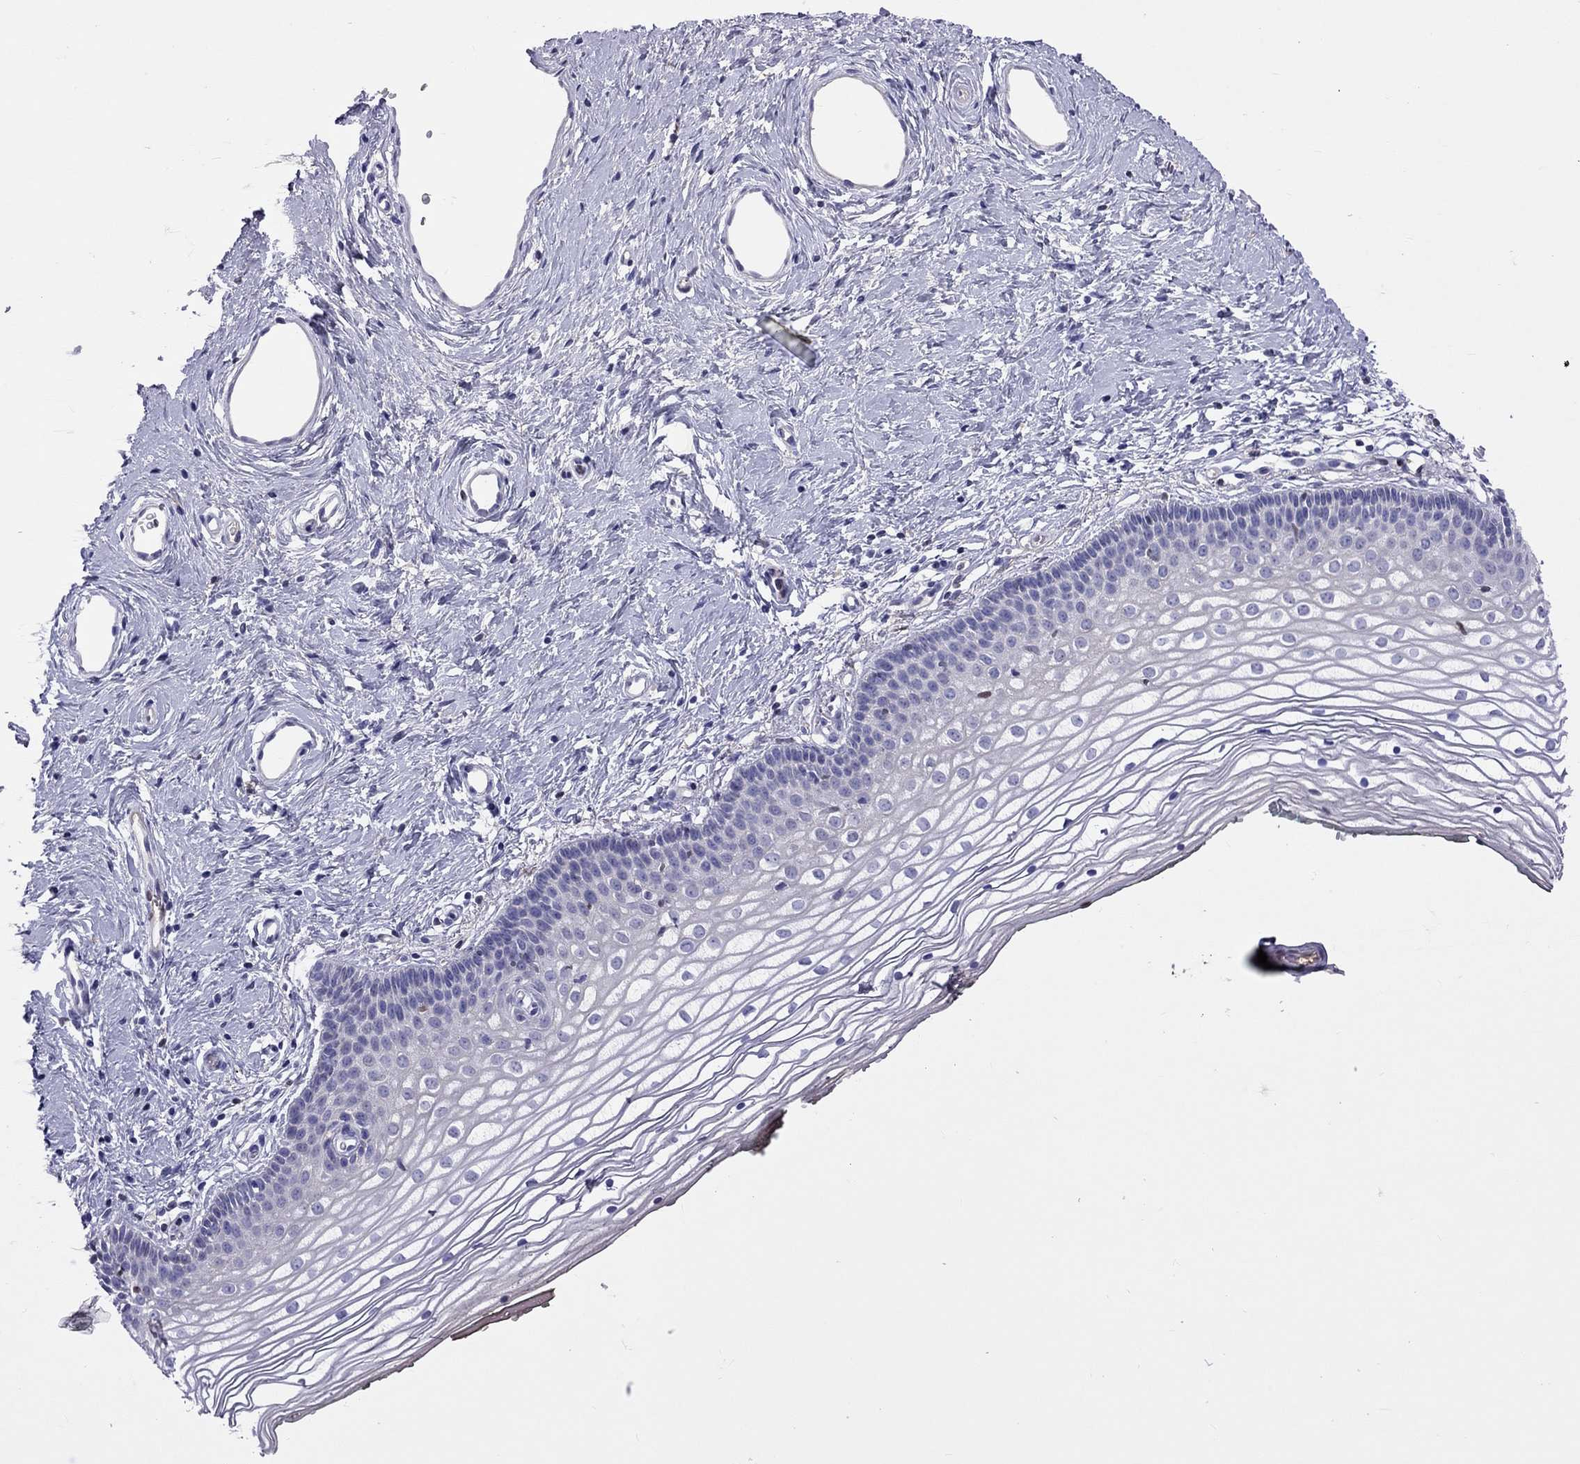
{"staining": {"intensity": "negative", "quantity": "none", "location": "none"}, "tissue": "vagina", "cell_type": "Squamous epithelial cells", "image_type": "normal", "snomed": [{"axis": "morphology", "description": "Normal tissue, NOS"}, {"axis": "topography", "description": "Vagina"}], "caption": "Protein analysis of benign vagina reveals no significant positivity in squamous epithelial cells. Brightfield microscopy of immunohistochemistry (IHC) stained with DAB (brown) and hematoxylin (blue), captured at high magnification.", "gene": "SERPINA3", "patient": {"sex": "female", "age": 36}}